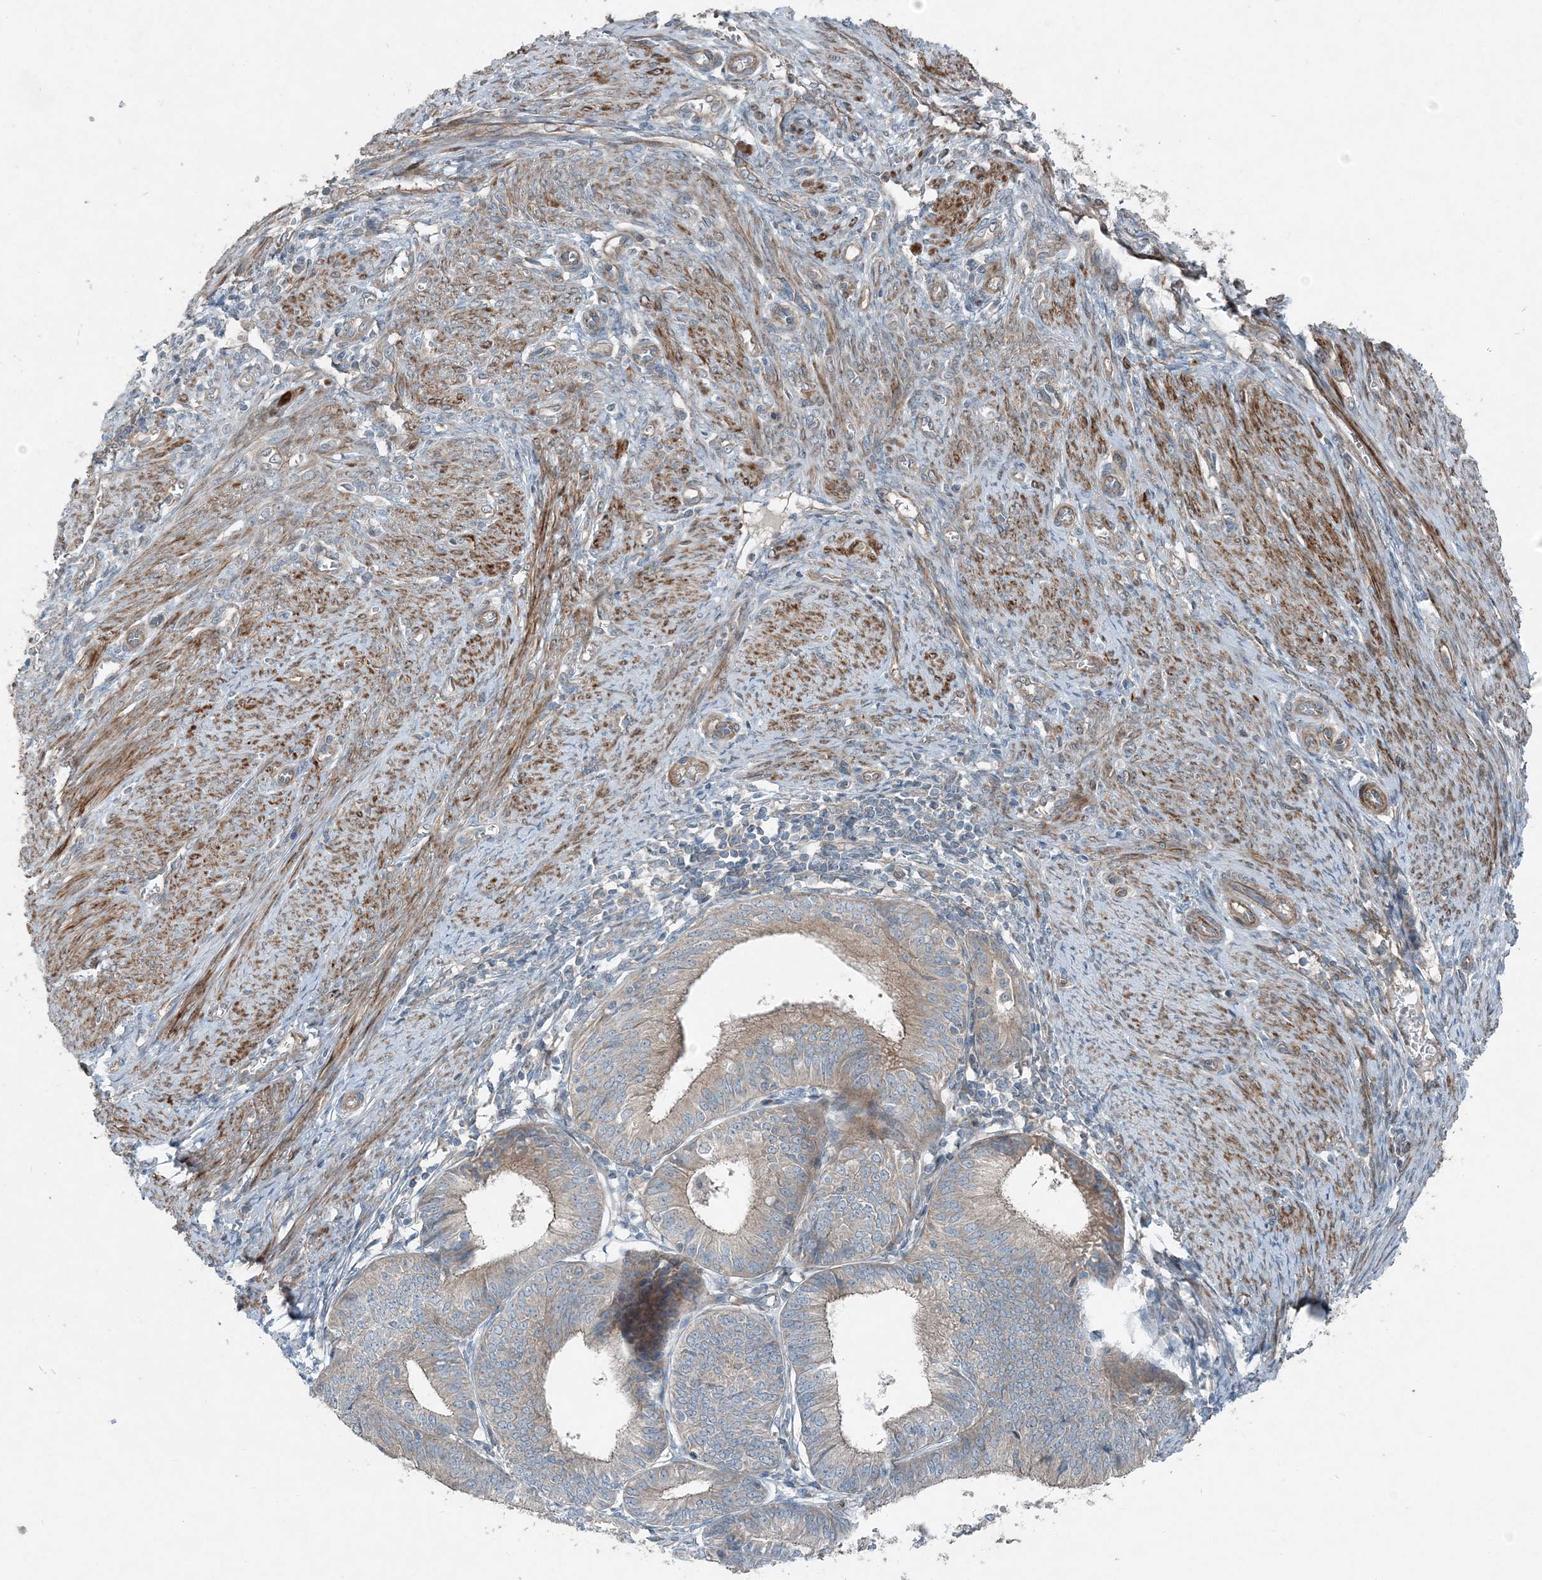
{"staining": {"intensity": "weak", "quantity": "<25%", "location": "cytoplasmic/membranous"}, "tissue": "endometrial cancer", "cell_type": "Tumor cells", "image_type": "cancer", "snomed": [{"axis": "morphology", "description": "Adenocarcinoma, NOS"}, {"axis": "topography", "description": "Endometrium"}], "caption": "High power microscopy histopathology image of an immunohistochemistry image of endometrial cancer, revealing no significant expression in tumor cells.", "gene": "INTU", "patient": {"sex": "female", "age": 51}}